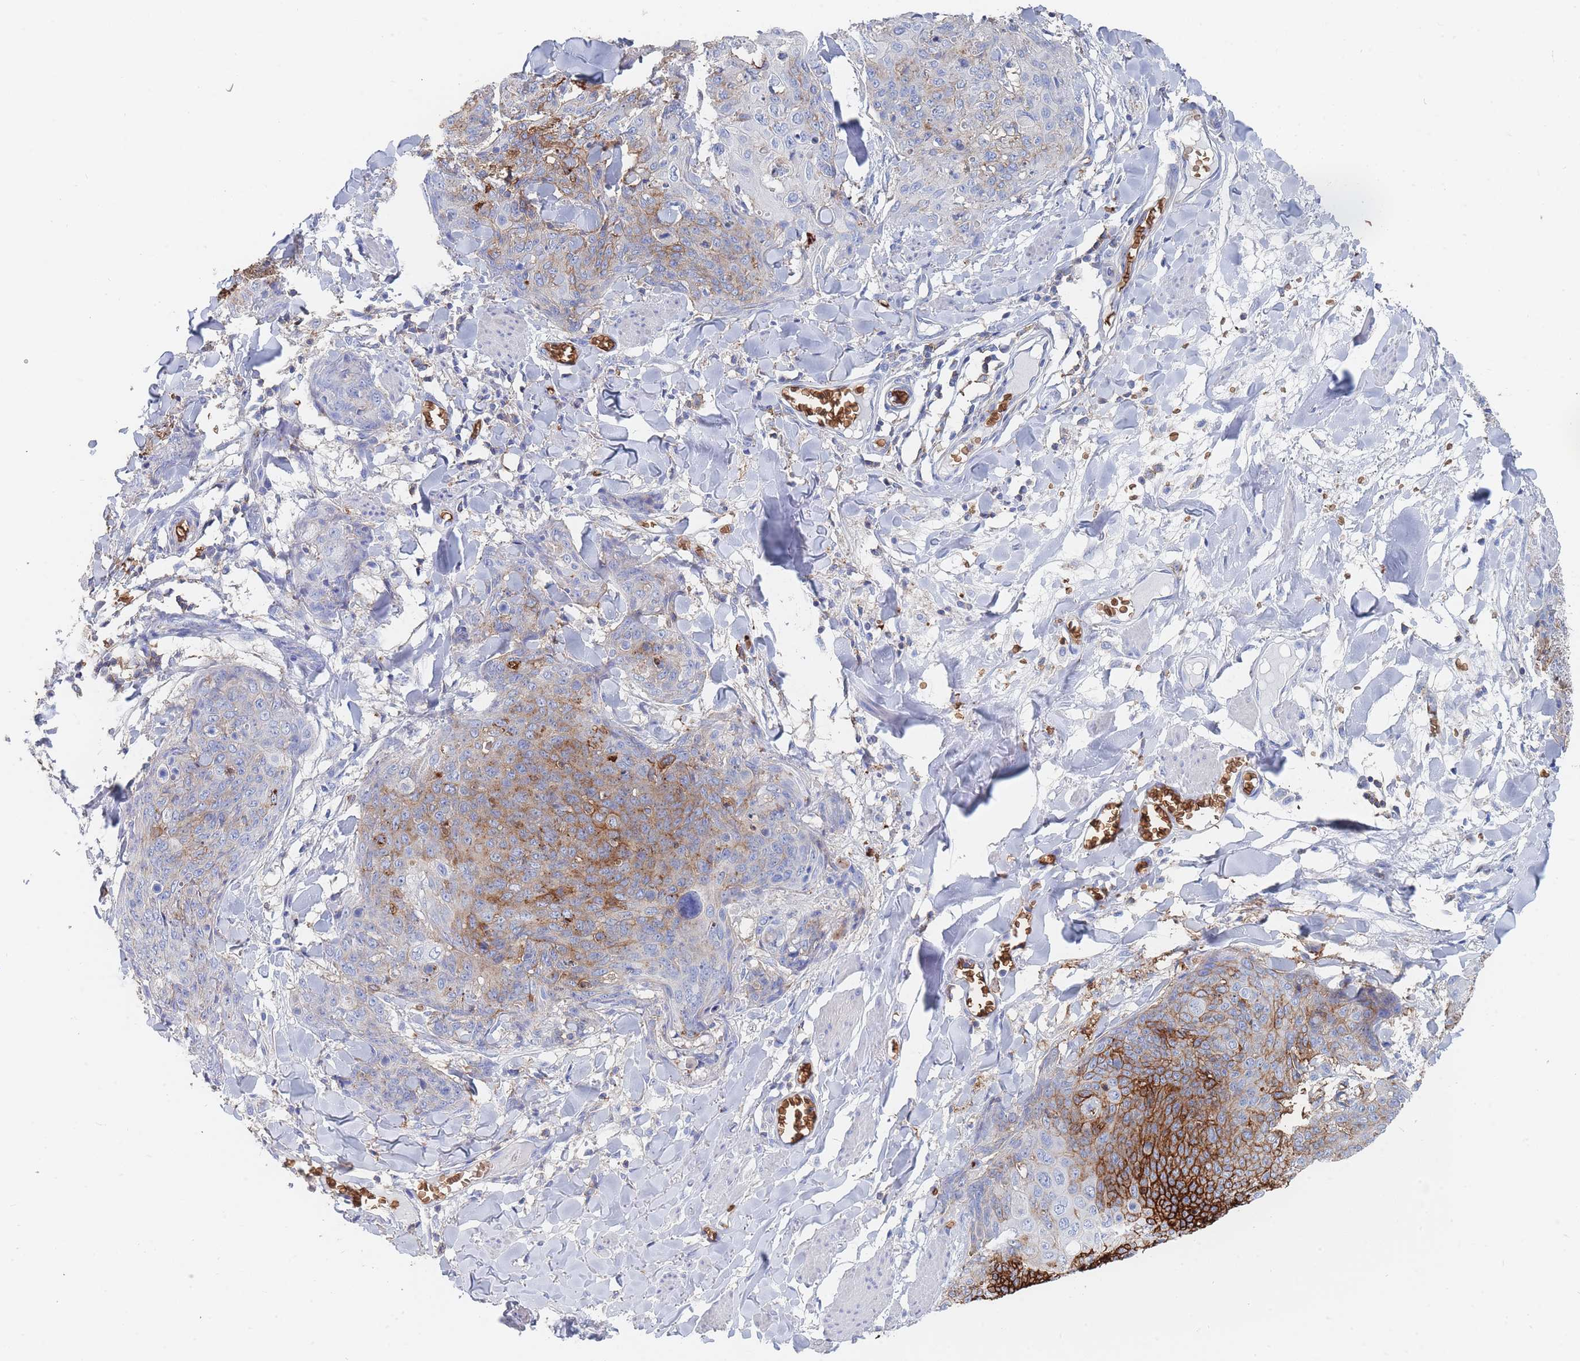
{"staining": {"intensity": "strong", "quantity": "<25%", "location": "cytoplasmic/membranous"}, "tissue": "skin cancer", "cell_type": "Tumor cells", "image_type": "cancer", "snomed": [{"axis": "morphology", "description": "Squamous cell carcinoma, NOS"}, {"axis": "topography", "description": "Skin"}, {"axis": "topography", "description": "Vulva"}], "caption": "High-power microscopy captured an immunohistochemistry (IHC) histopathology image of skin cancer, revealing strong cytoplasmic/membranous staining in about <25% of tumor cells. Immunohistochemistry stains the protein of interest in brown and the nuclei are stained blue.", "gene": "SLC2A1", "patient": {"sex": "female", "age": 85}}